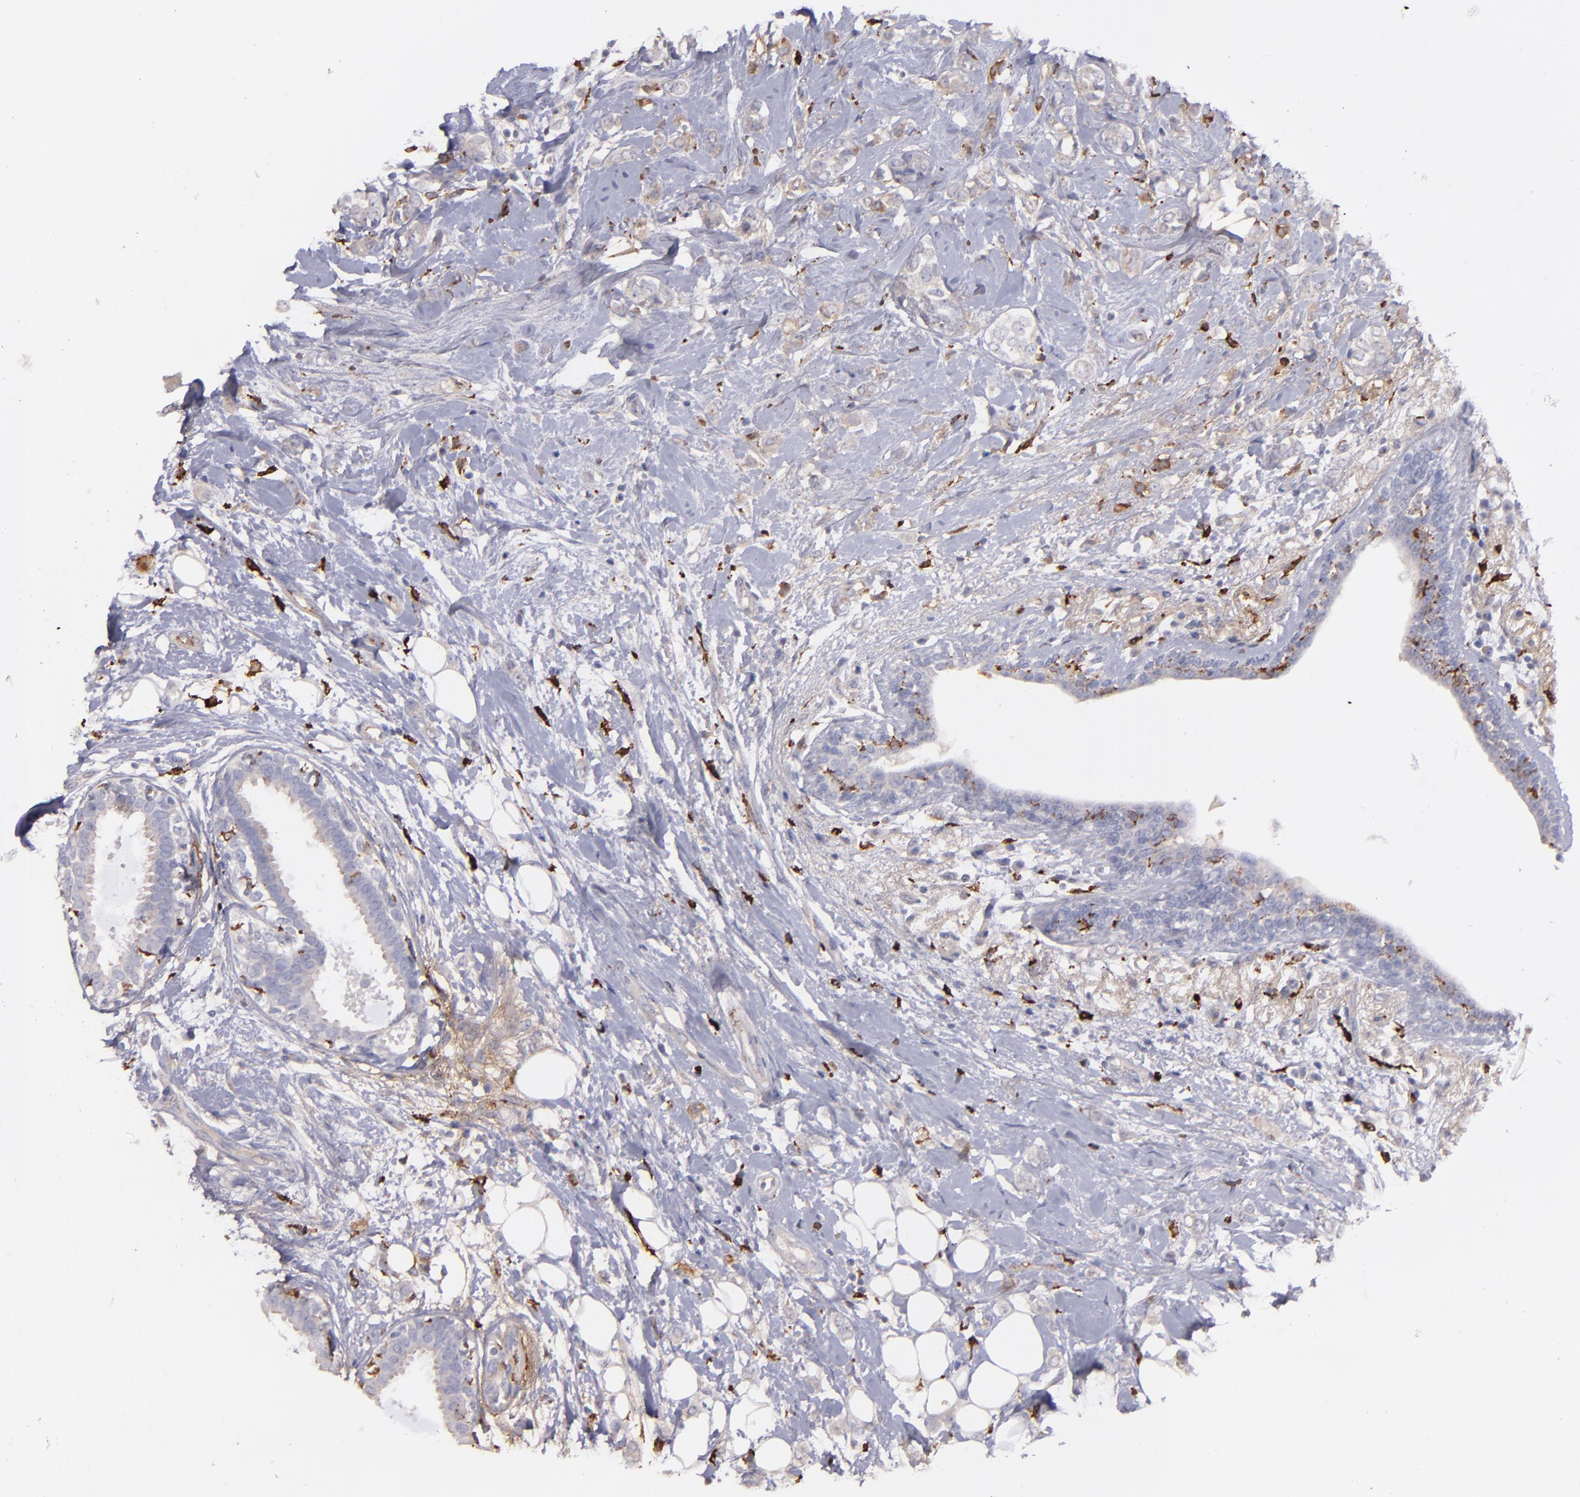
{"staining": {"intensity": "weak", "quantity": "<25%", "location": "cytoplasmic/membranous"}, "tissue": "breast cancer", "cell_type": "Tumor cells", "image_type": "cancer", "snomed": [{"axis": "morphology", "description": "Normal tissue, NOS"}, {"axis": "morphology", "description": "Lobular carcinoma"}, {"axis": "topography", "description": "Breast"}], "caption": "Immunohistochemistry histopathology image of human breast cancer (lobular carcinoma) stained for a protein (brown), which demonstrates no positivity in tumor cells. (Brightfield microscopy of DAB (3,3'-diaminobenzidine) immunohistochemistry at high magnification).", "gene": "C1QA", "patient": {"sex": "female", "age": 47}}